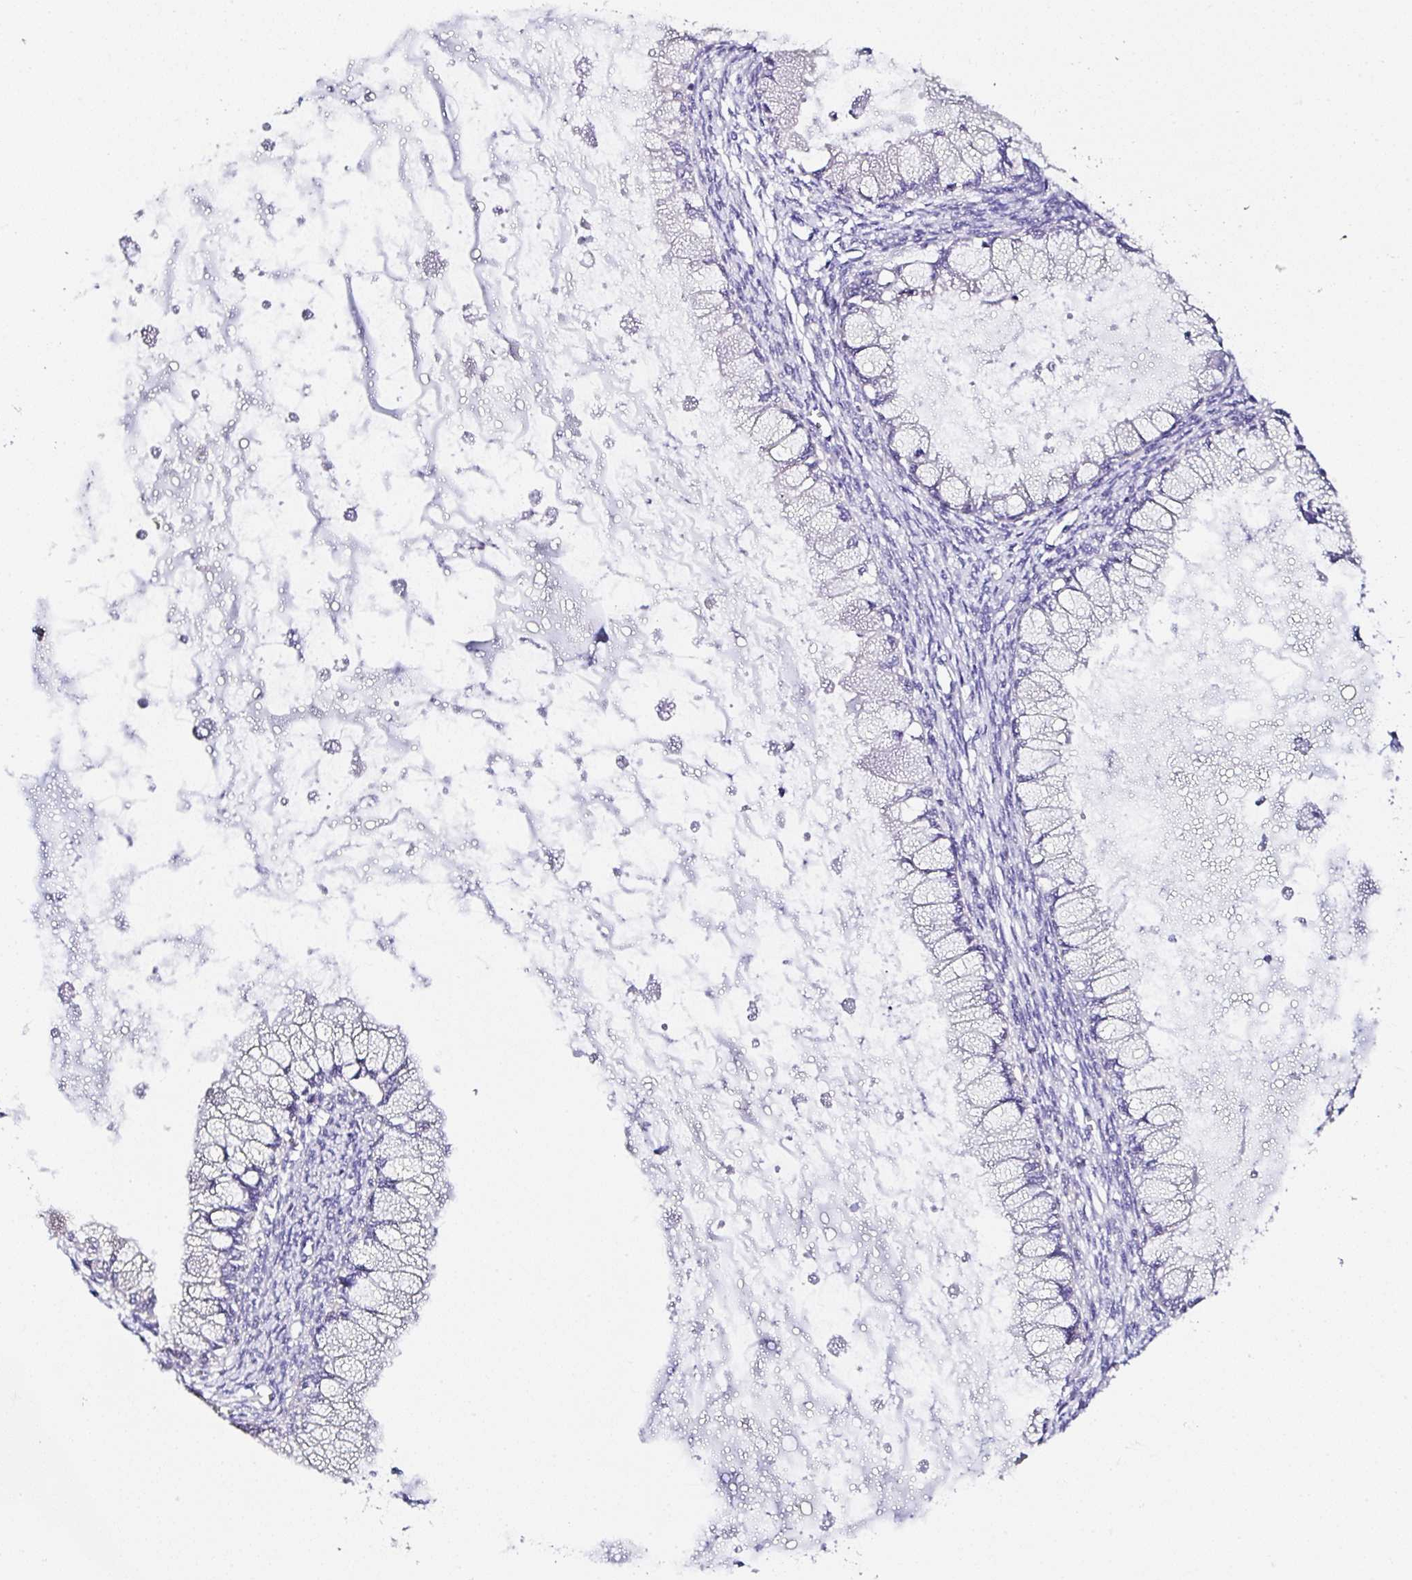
{"staining": {"intensity": "negative", "quantity": "none", "location": "none"}, "tissue": "ovarian cancer", "cell_type": "Tumor cells", "image_type": "cancer", "snomed": [{"axis": "morphology", "description": "Cystadenocarcinoma, mucinous, NOS"}, {"axis": "topography", "description": "Ovary"}], "caption": "Immunohistochemistry image of ovarian mucinous cystadenocarcinoma stained for a protein (brown), which reveals no expression in tumor cells.", "gene": "TMPRSS11E", "patient": {"sex": "female", "age": 34}}